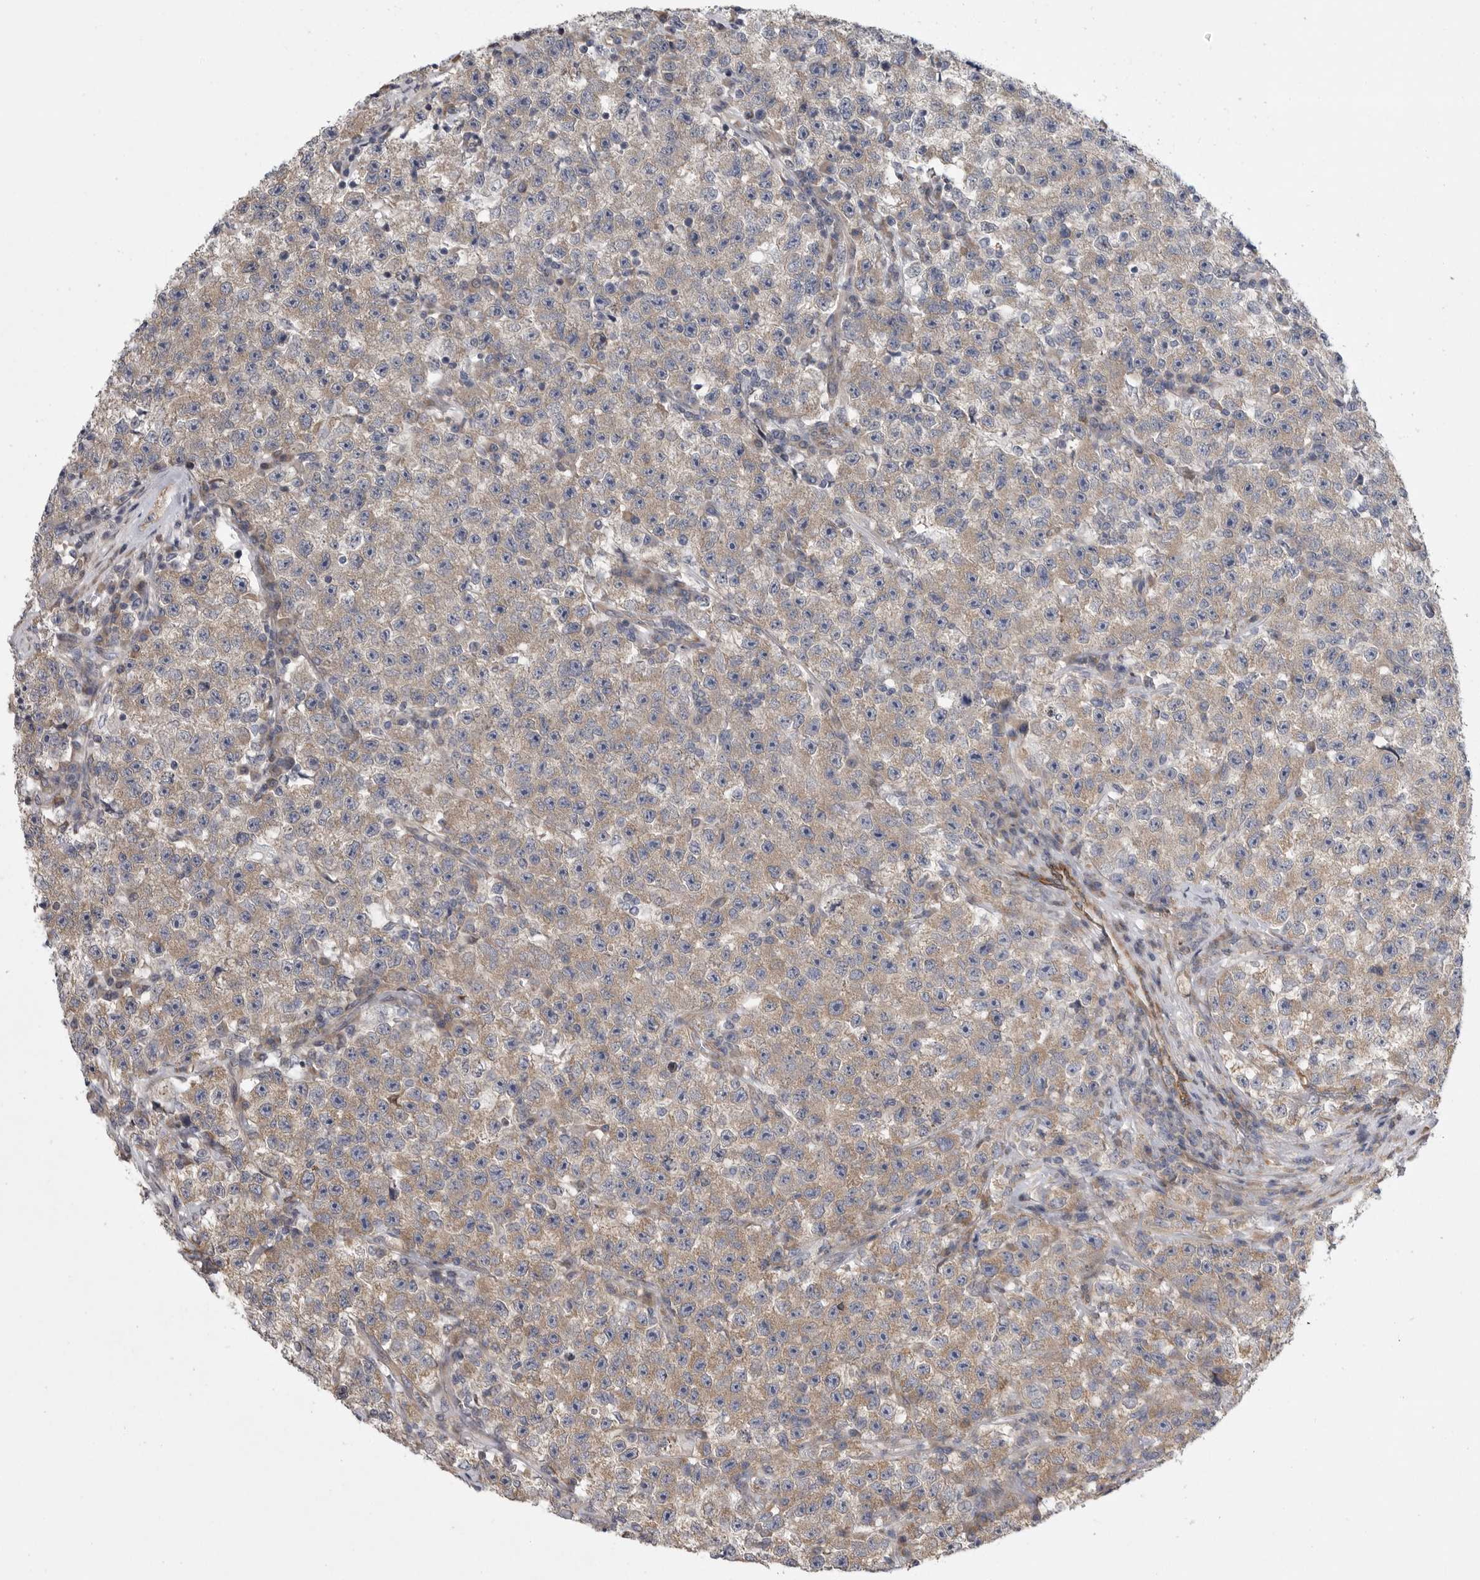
{"staining": {"intensity": "moderate", "quantity": "25%-75%", "location": "cytoplasmic/membranous"}, "tissue": "testis cancer", "cell_type": "Tumor cells", "image_type": "cancer", "snomed": [{"axis": "morphology", "description": "Seminoma, NOS"}, {"axis": "topography", "description": "Testis"}], "caption": "Human testis cancer stained with a protein marker reveals moderate staining in tumor cells.", "gene": "FBXO43", "patient": {"sex": "male", "age": 22}}